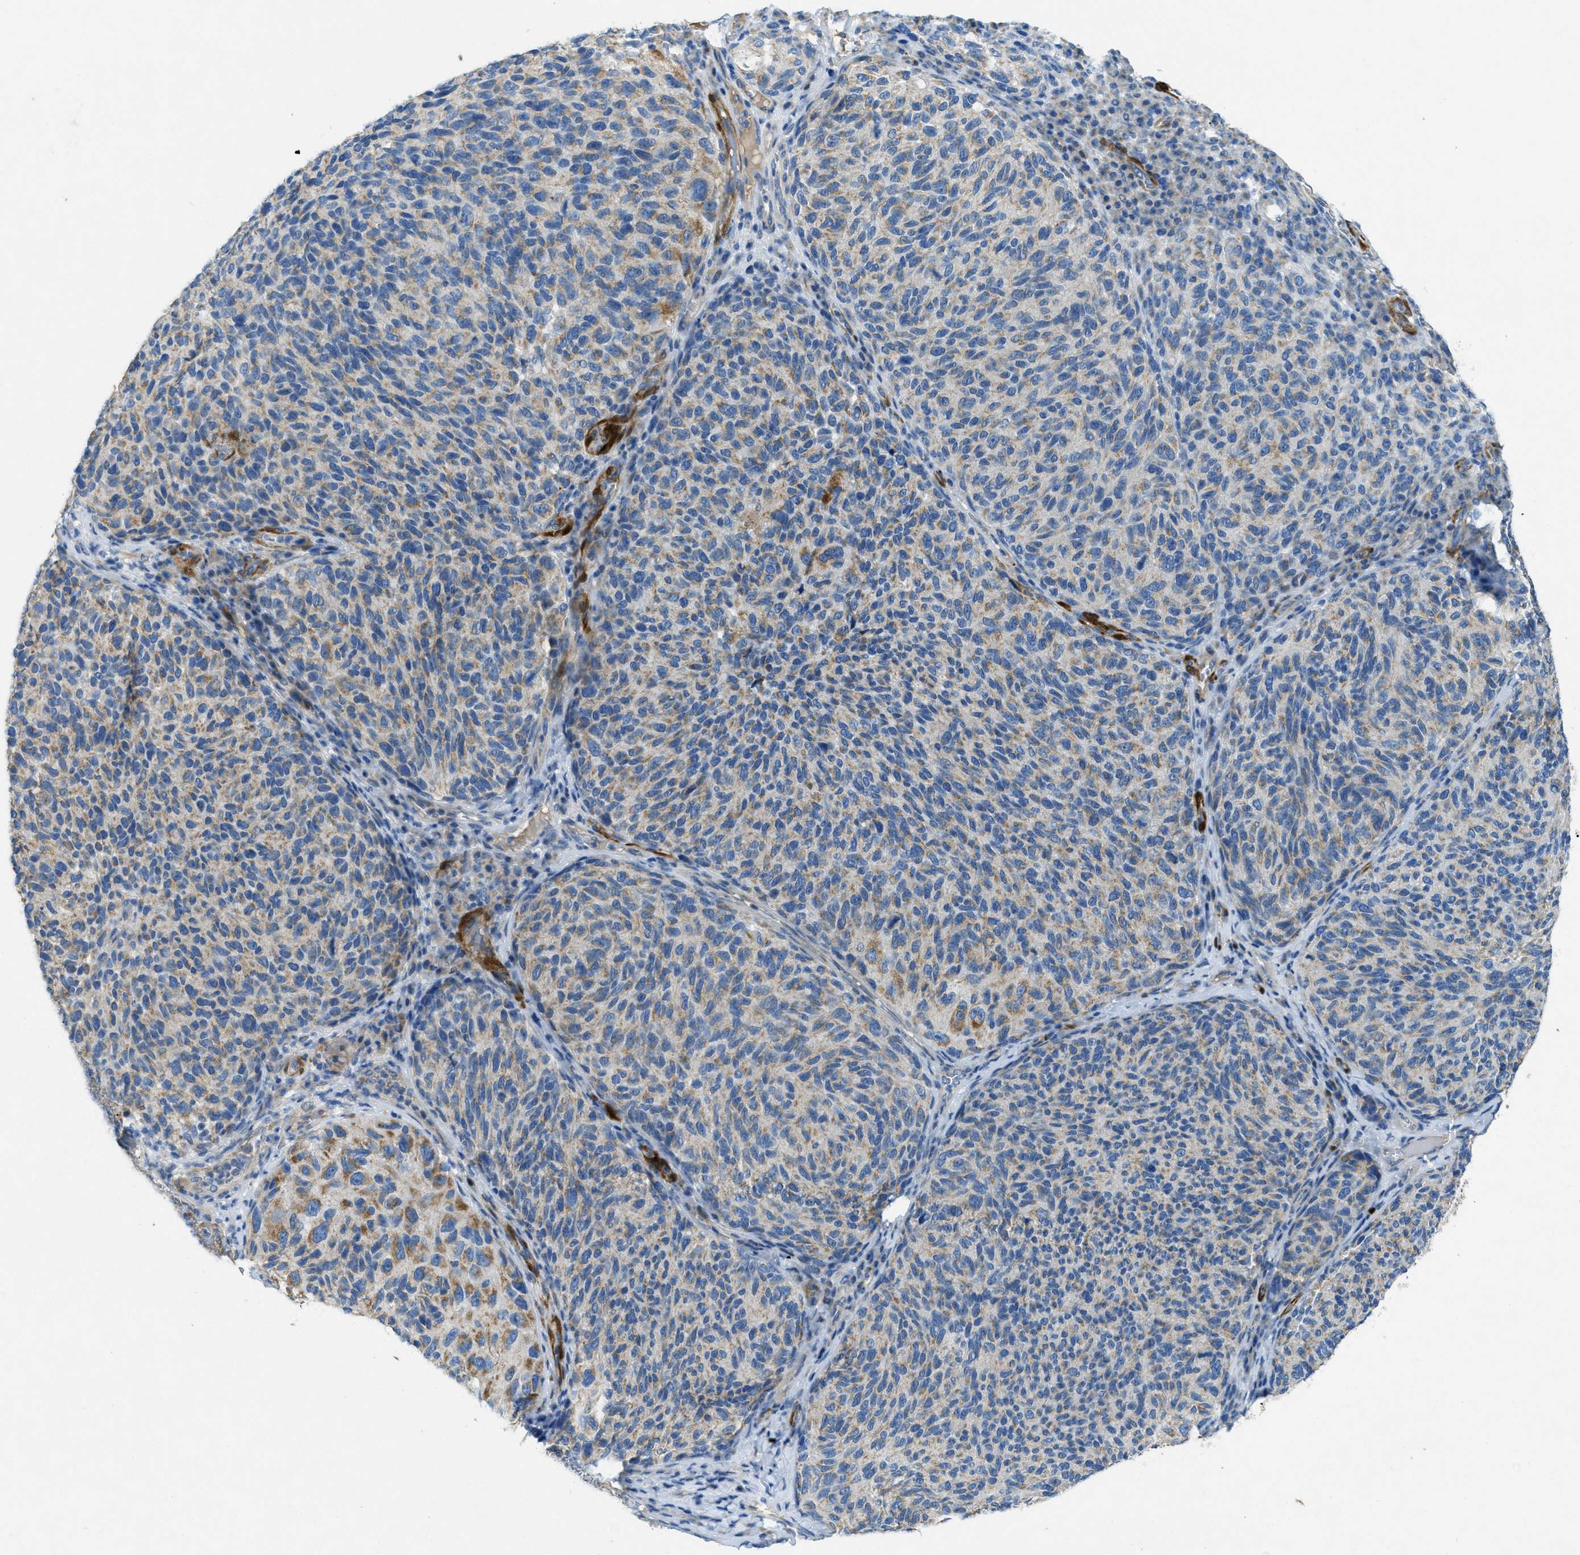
{"staining": {"intensity": "moderate", "quantity": "25%-75%", "location": "cytoplasmic/membranous"}, "tissue": "melanoma", "cell_type": "Tumor cells", "image_type": "cancer", "snomed": [{"axis": "morphology", "description": "Malignant melanoma, NOS"}, {"axis": "topography", "description": "Skin"}], "caption": "Melanoma stained with a protein marker reveals moderate staining in tumor cells.", "gene": "CYGB", "patient": {"sex": "female", "age": 73}}